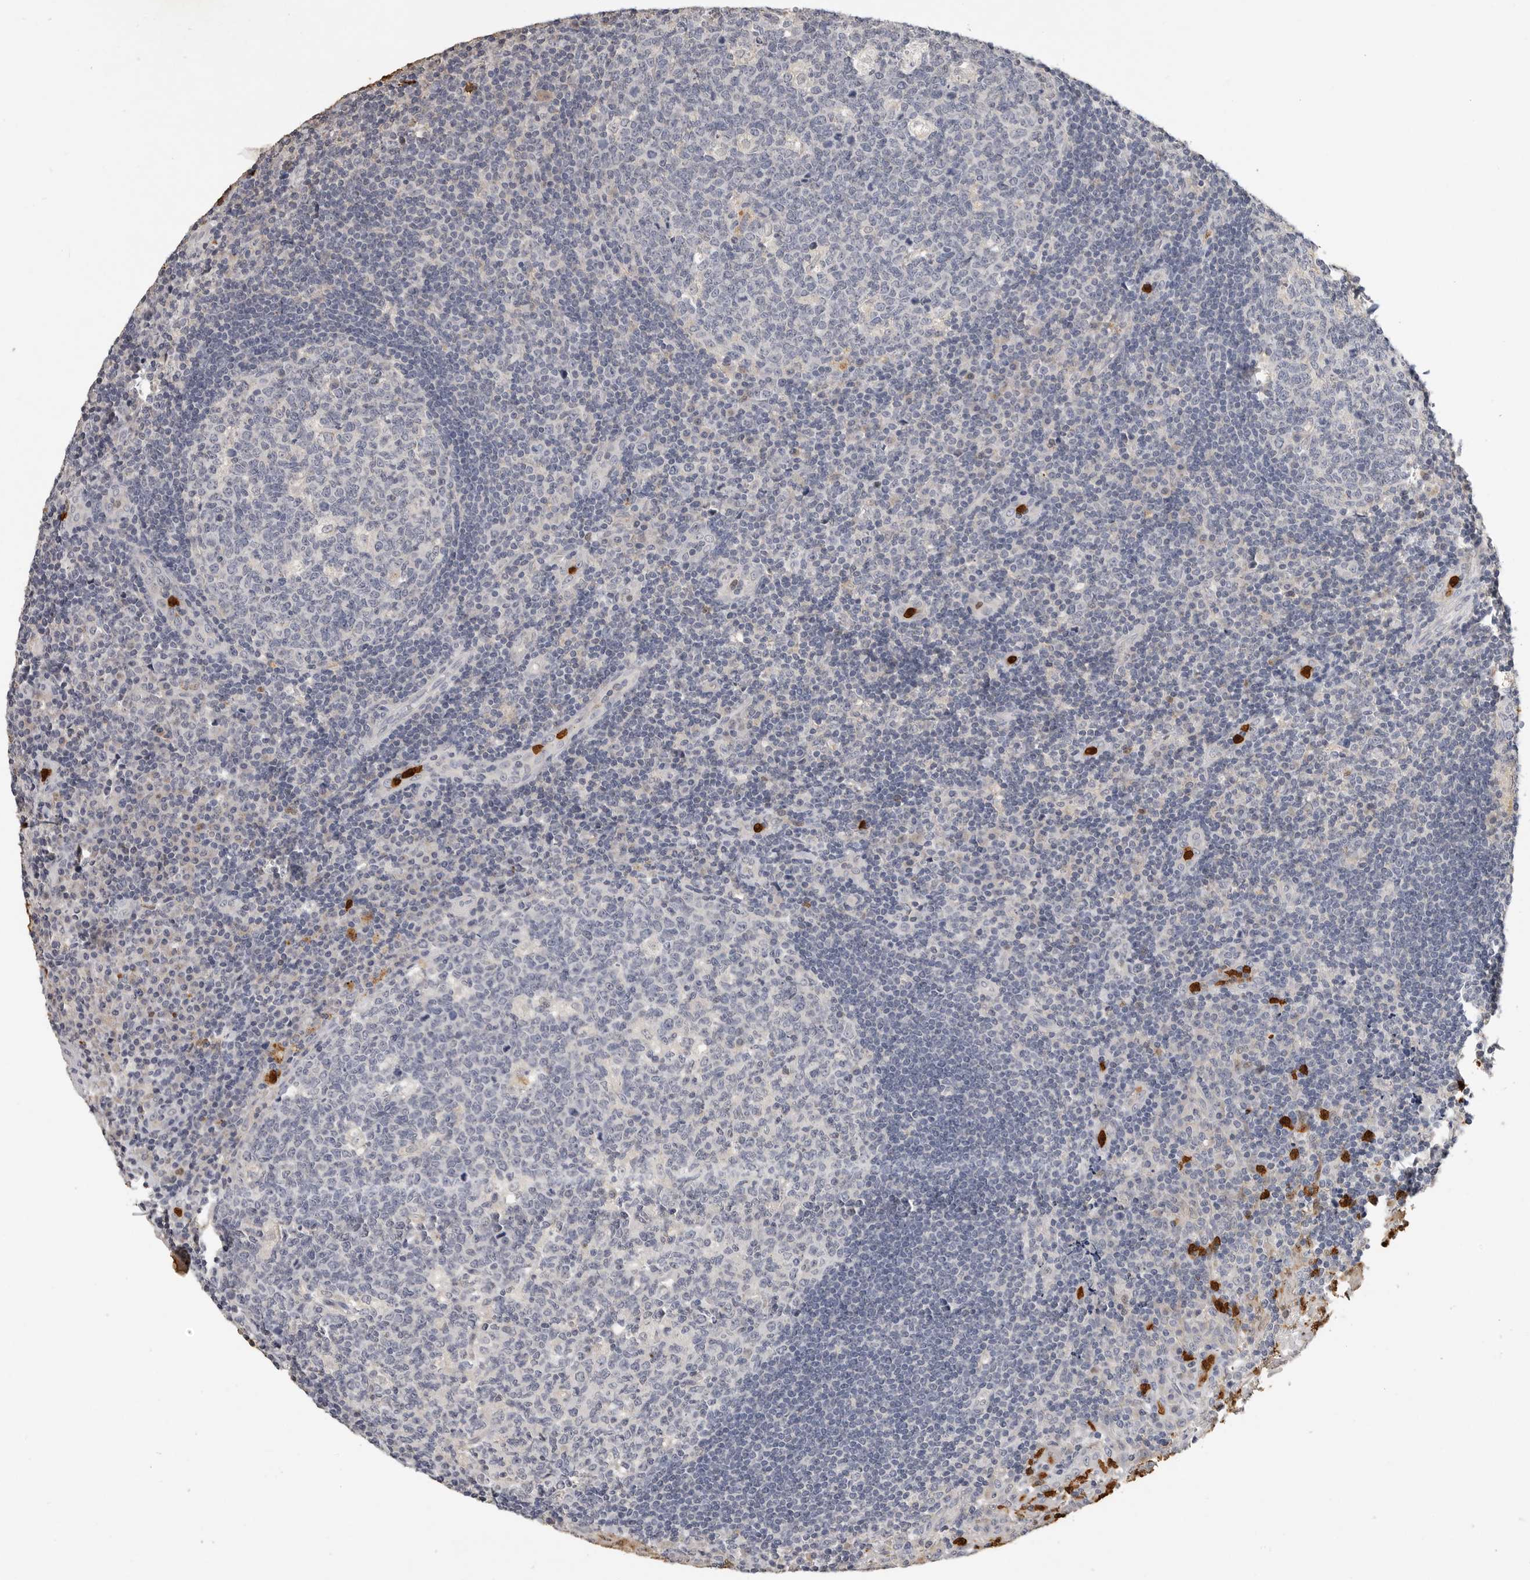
{"staining": {"intensity": "negative", "quantity": "none", "location": "none"}, "tissue": "tonsil", "cell_type": "Germinal center cells", "image_type": "normal", "snomed": [{"axis": "morphology", "description": "Normal tissue, NOS"}, {"axis": "topography", "description": "Tonsil"}], "caption": "Photomicrograph shows no significant protein staining in germinal center cells of unremarkable tonsil. (DAB (3,3'-diaminobenzidine) IHC, high magnification).", "gene": "LTBR", "patient": {"sex": "female", "age": 40}}